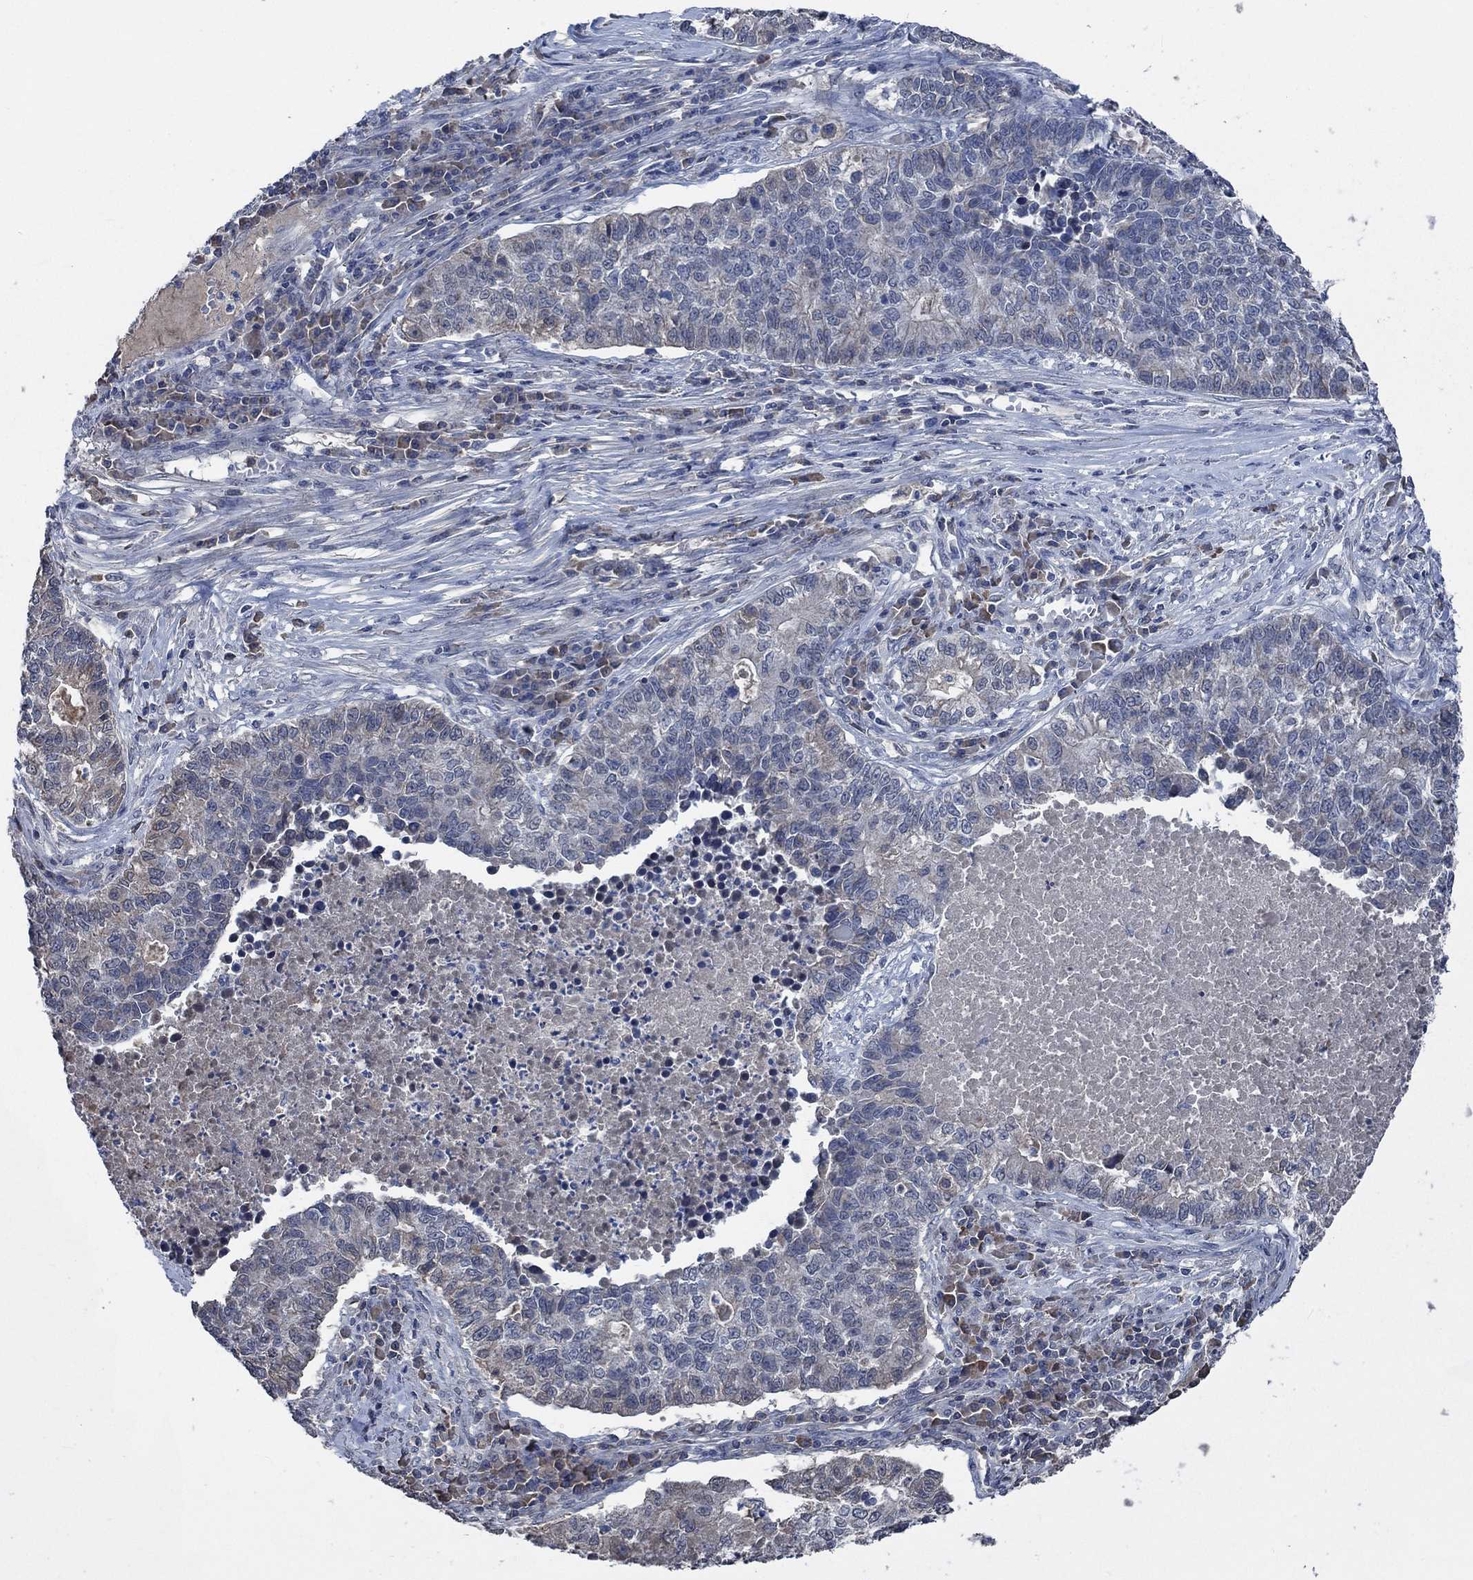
{"staining": {"intensity": "negative", "quantity": "none", "location": "none"}, "tissue": "lung cancer", "cell_type": "Tumor cells", "image_type": "cancer", "snomed": [{"axis": "morphology", "description": "Adenocarcinoma, NOS"}, {"axis": "topography", "description": "Lung"}], "caption": "A high-resolution micrograph shows immunohistochemistry staining of lung adenocarcinoma, which exhibits no significant expression in tumor cells.", "gene": "OBSCN", "patient": {"sex": "male", "age": 57}}